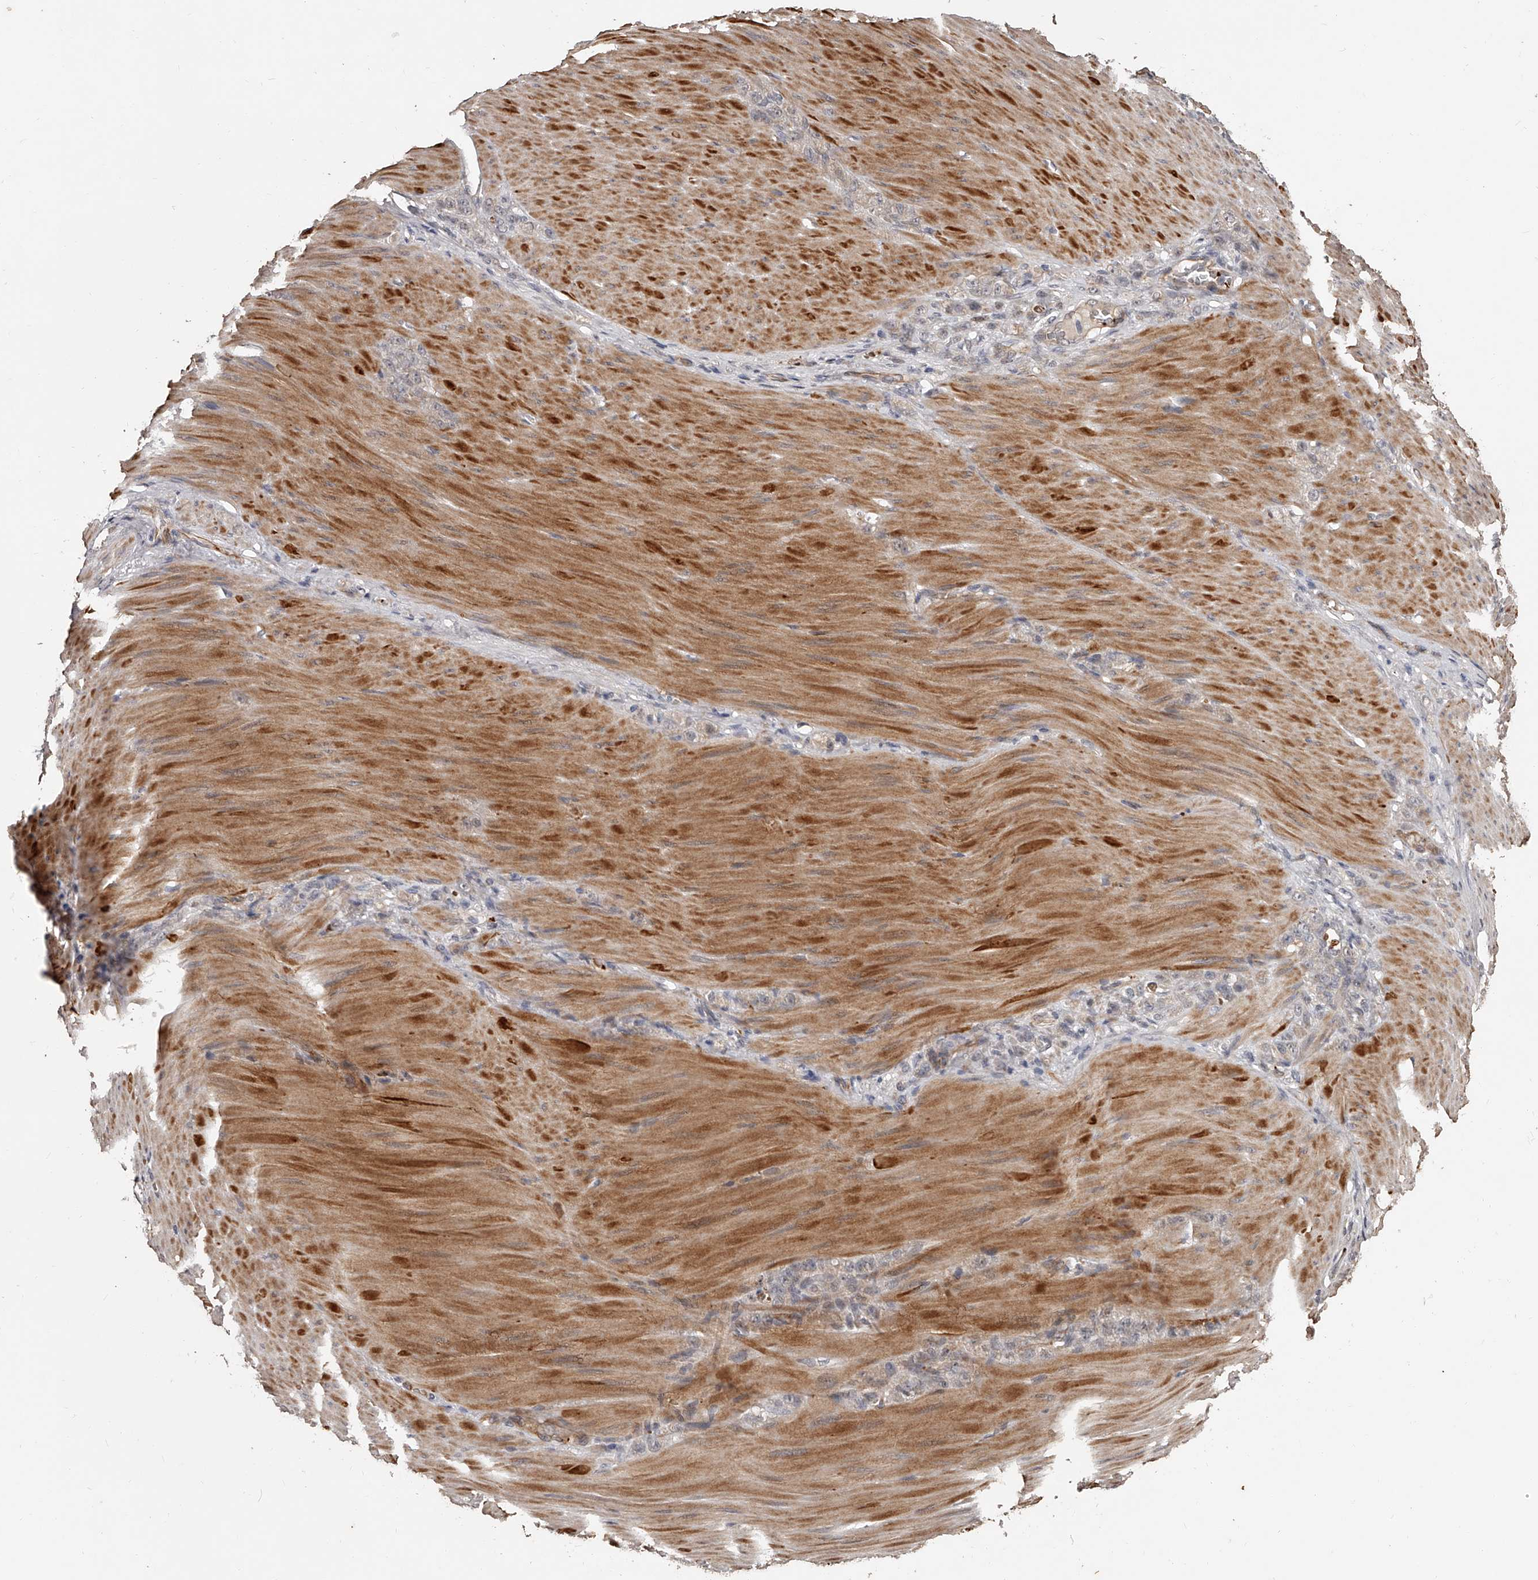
{"staining": {"intensity": "negative", "quantity": "none", "location": "none"}, "tissue": "stomach cancer", "cell_type": "Tumor cells", "image_type": "cancer", "snomed": [{"axis": "morphology", "description": "Normal tissue, NOS"}, {"axis": "morphology", "description": "Adenocarcinoma, NOS"}, {"axis": "topography", "description": "Stomach"}], "caption": "The micrograph reveals no significant positivity in tumor cells of adenocarcinoma (stomach).", "gene": "URGCP", "patient": {"sex": "male", "age": 82}}